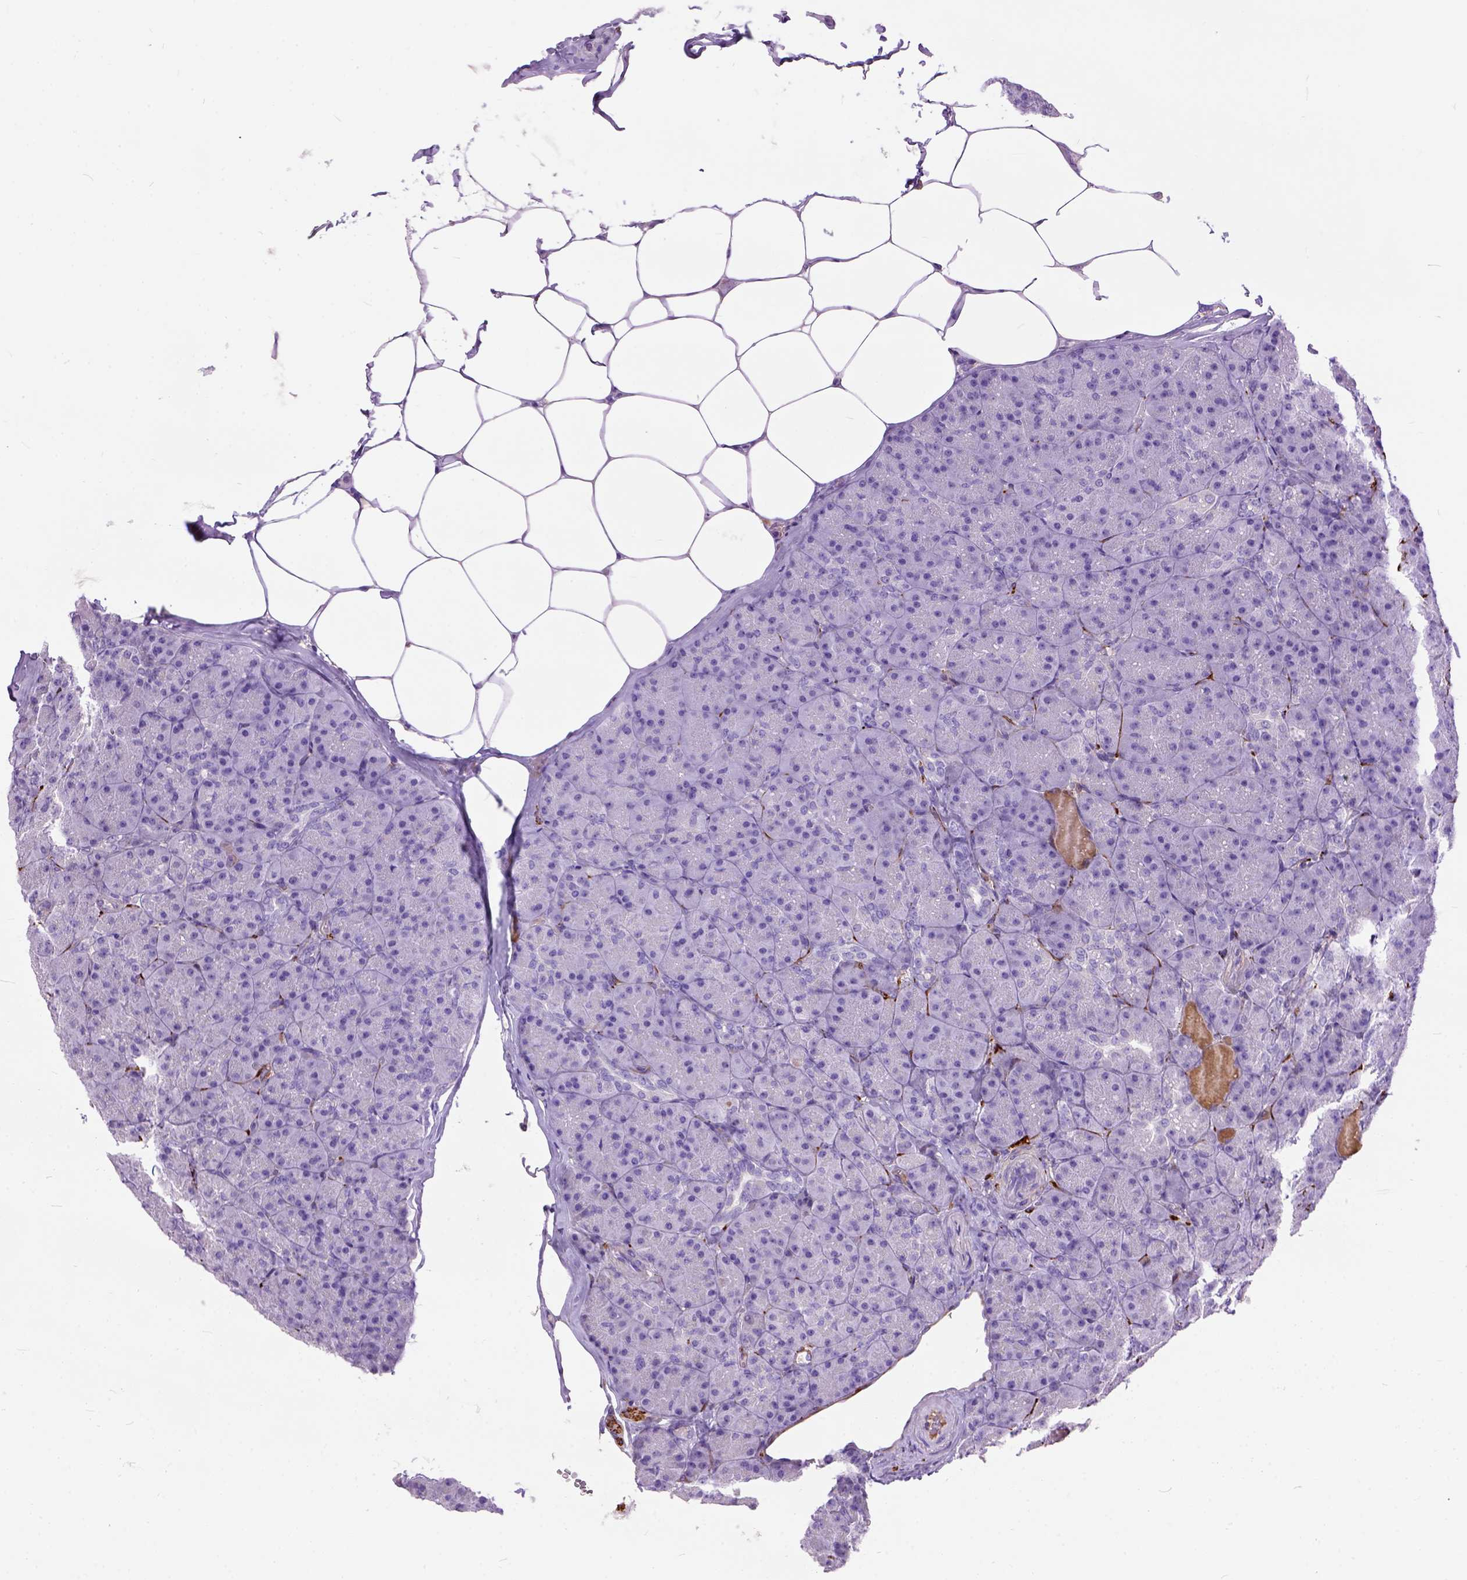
{"staining": {"intensity": "negative", "quantity": "none", "location": "none"}, "tissue": "pancreas", "cell_type": "Exocrine glandular cells", "image_type": "normal", "snomed": [{"axis": "morphology", "description": "Normal tissue, NOS"}, {"axis": "topography", "description": "Pancreas"}], "caption": "IHC of normal pancreas demonstrates no positivity in exocrine glandular cells. (Stains: DAB IHC with hematoxylin counter stain, Microscopy: brightfield microscopy at high magnification).", "gene": "MAPT", "patient": {"sex": "male", "age": 57}}